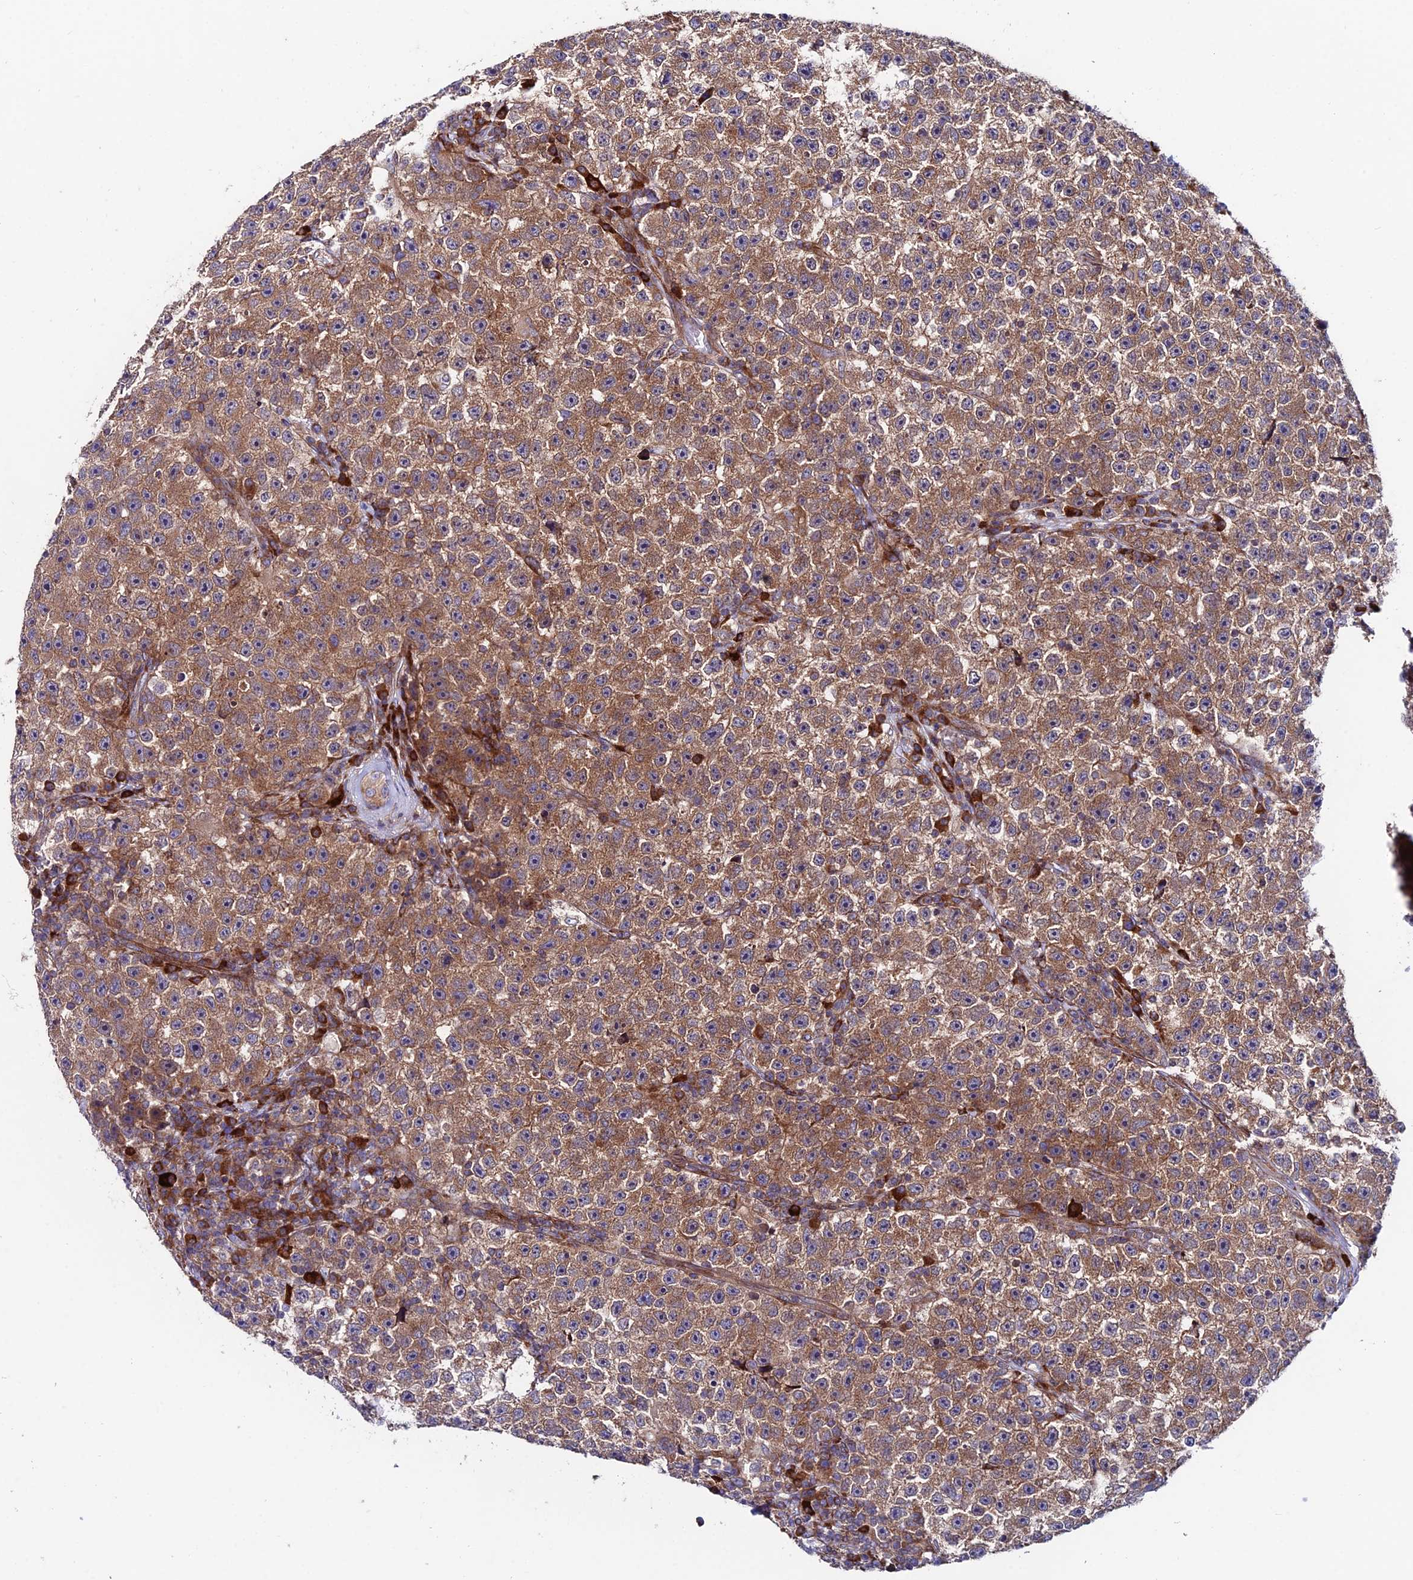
{"staining": {"intensity": "moderate", "quantity": ">75%", "location": "cytoplasmic/membranous"}, "tissue": "testis cancer", "cell_type": "Tumor cells", "image_type": "cancer", "snomed": [{"axis": "morphology", "description": "Seminoma, NOS"}, {"axis": "topography", "description": "Testis"}], "caption": "Immunohistochemical staining of human testis cancer shows medium levels of moderate cytoplasmic/membranous protein positivity in about >75% of tumor cells.", "gene": "EIF3K", "patient": {"sex": "male", "age": 22}}